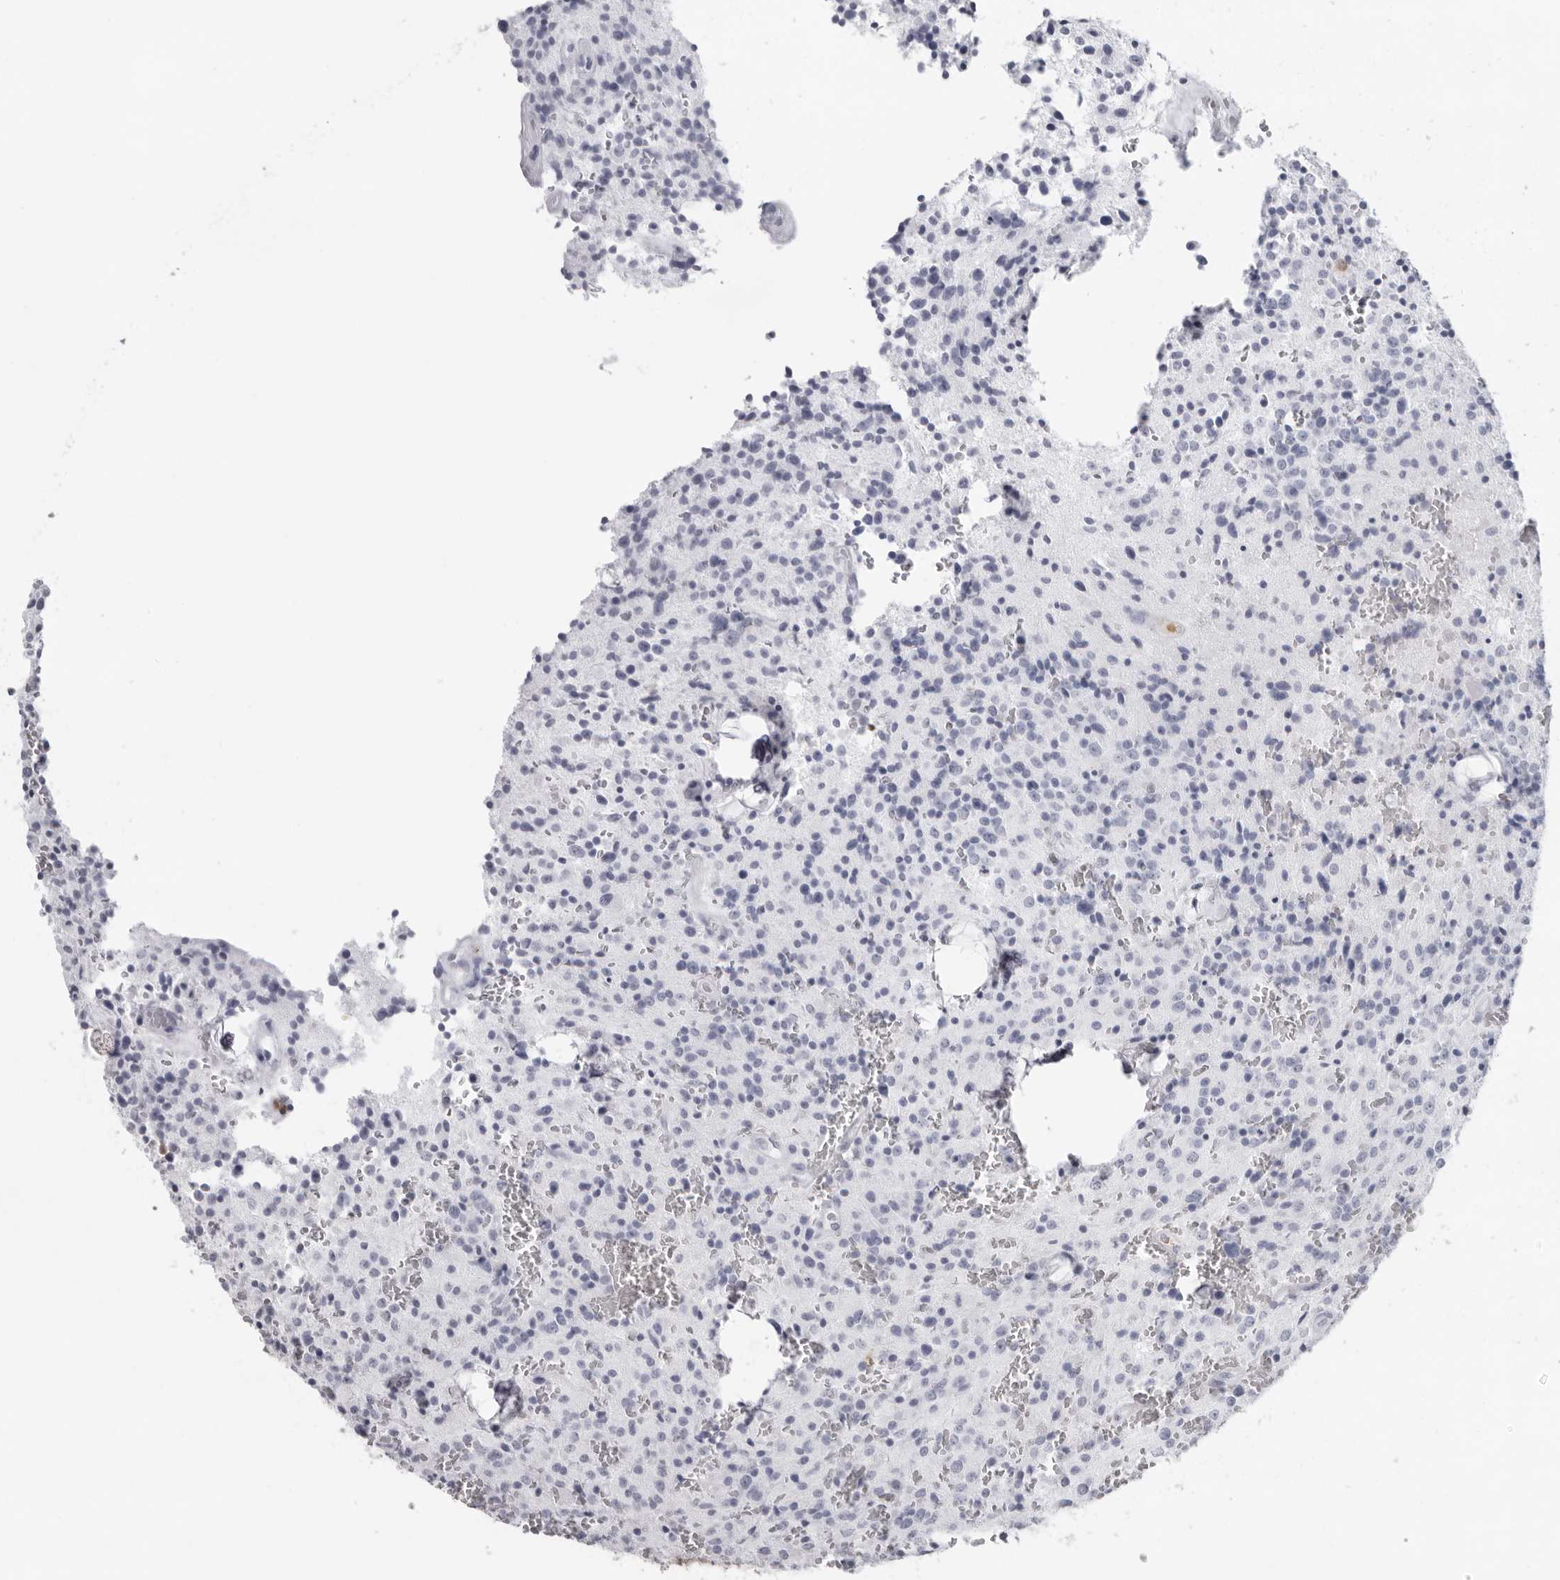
{"staining": {"intensity": "negative", "quantity": "none", "location": "none"}, "tissue": "glioma", "cell_type": "Tumor cells", "image_type": "cancer", "snomed": [{"axis": "morphology", "description": "Glioma, malignant, Low grade"}, {"axis": "topography", "description": "Brain"}], "caption": "IHC histopathology image of human glioma stained for a protein (brown), which demonstrates no staining in tumor cells. The staining was performed using DAB (3,3'-diaminobenzidine) to visualize the protein expression in brown, while the nuclei were stained in blue with hematoxylin (Magnification: 20x).", "gene": "FMNL1", "patient": {"sex": "male", "age": 58}}